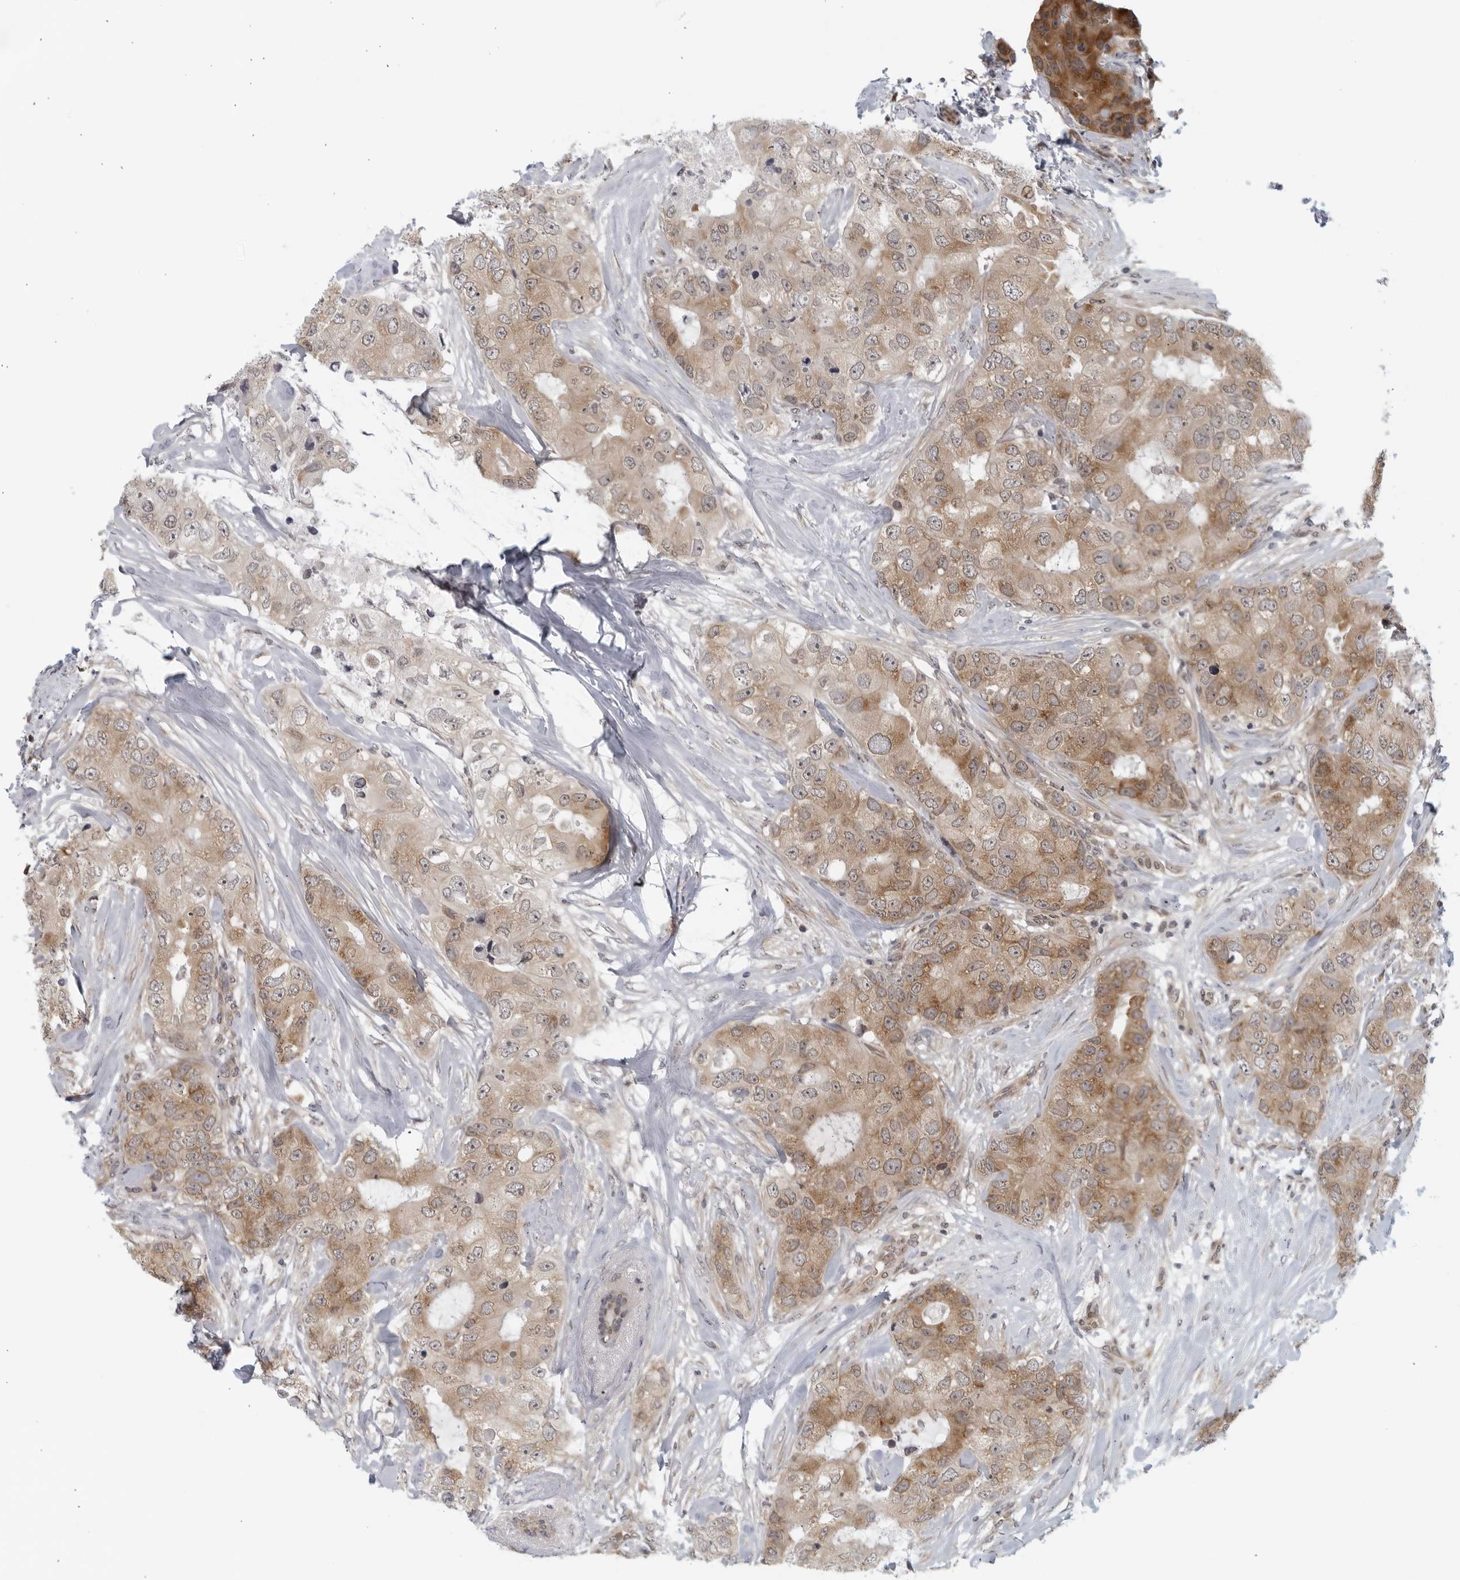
{"staining": {"intensity": "moderate", "quantity": ">75%", "location": "cytoplasmic/membranous"}, "tissue": "breast cancer", "cell_type": "Tumor cells", "image_type": "cancer", "snomed": [{"axis": "morphology", "description": "Duct carcinoma"}, {"axis": "topography", "description": "Breast"}], "caption": "A photomicrograph of breast cancer stained for a protein demonstrates moderate cytoplasmic/membranous brown staining in tumor cells.", "gene": "RC3H1", "patient": {"sex": "female", "age": 62}}